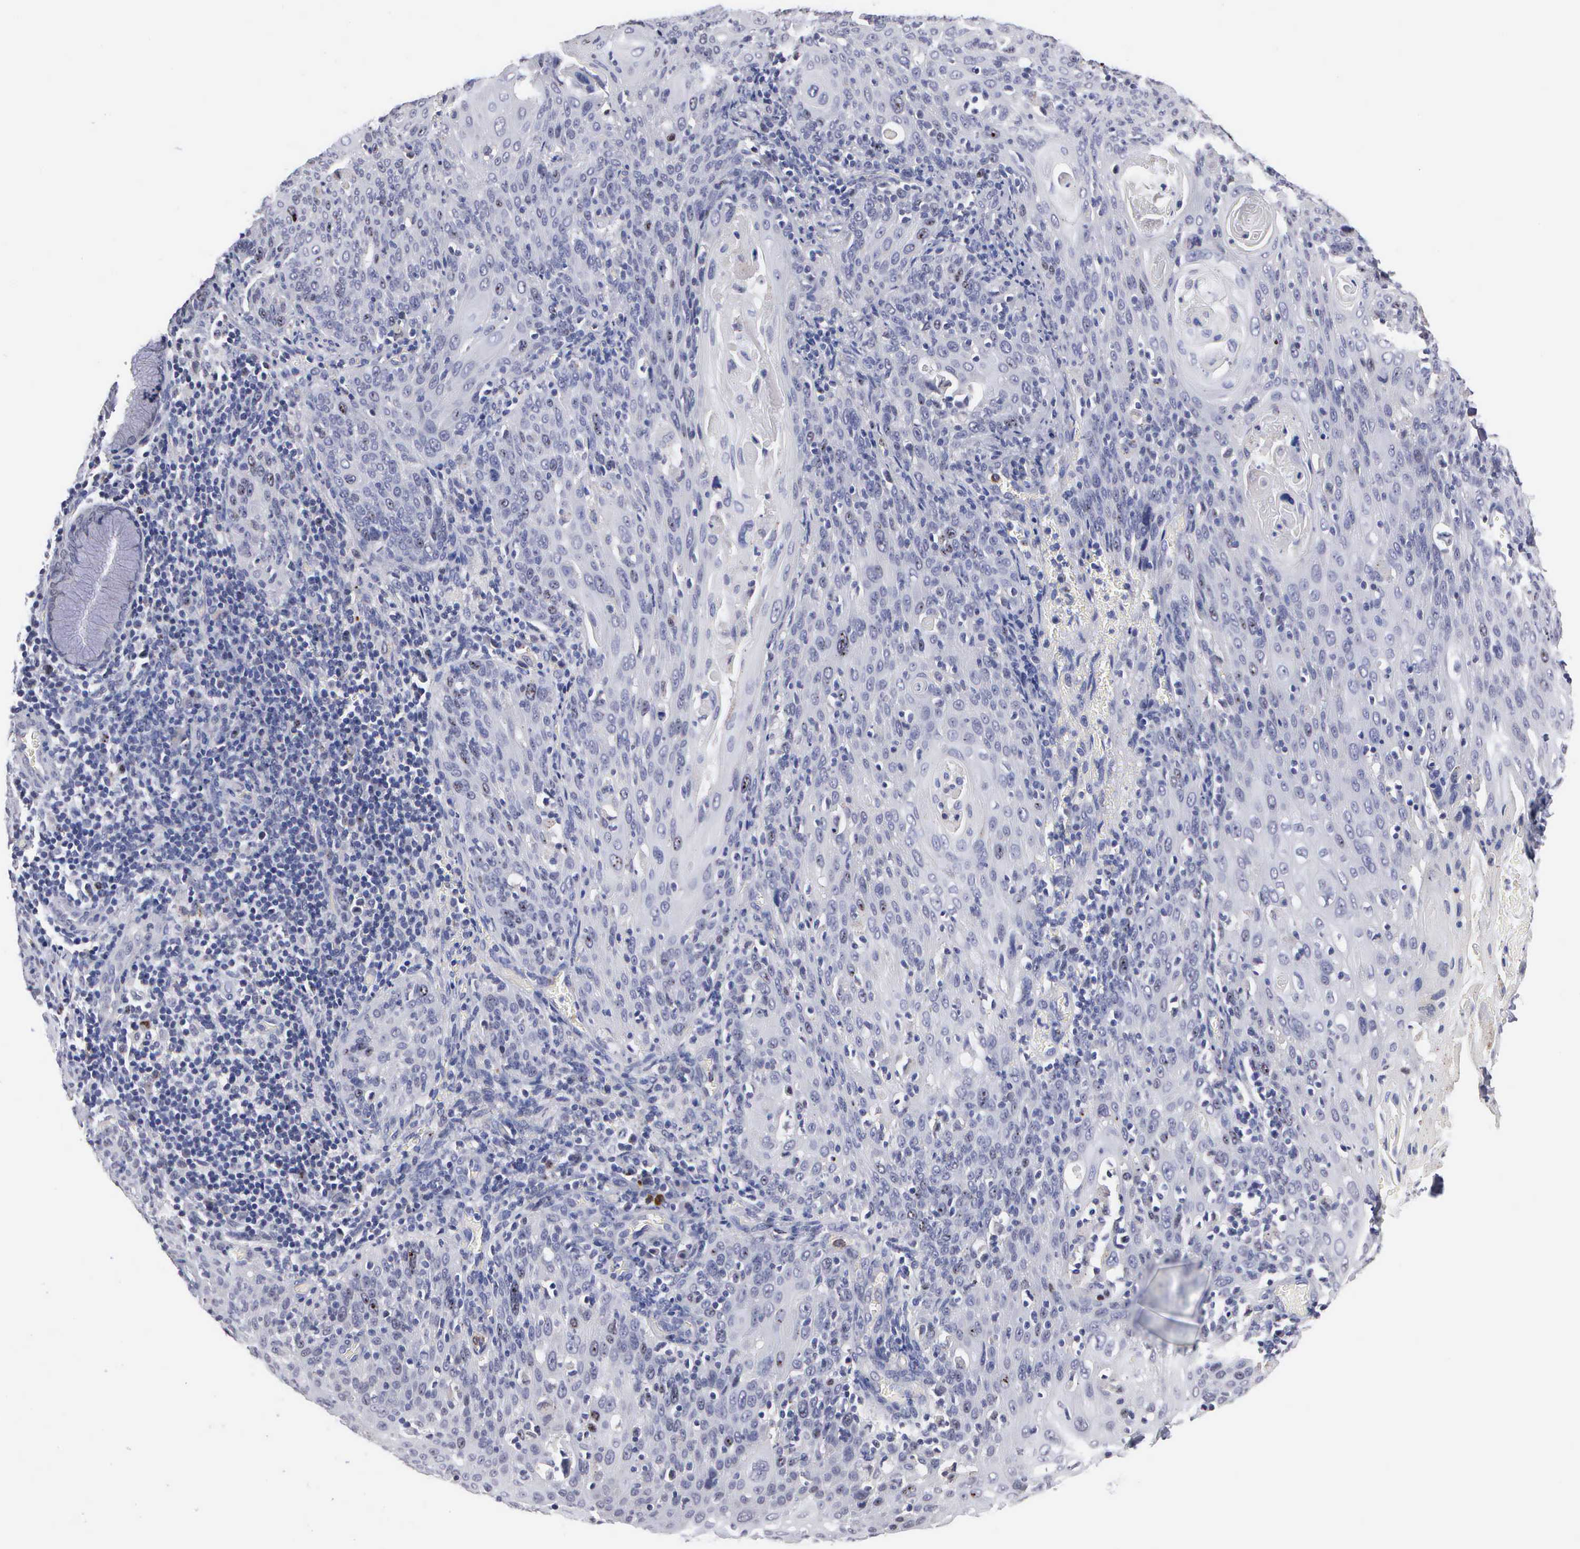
{"staining": {"intensity": "weak", "quantity": "<25%", "location": "nuclear"}, "tissue": "cervical cancer", "cell_type": "Tumor cells", "image_type": "cancer", "snomed": [{"axis": "morphology", "description": "Squamous cell carcinoma, NOS"}, {"axis": "topography", "description": "Cervix"}], "caption": "A high-resolution micrograph shows immunohistochemistry (IHC) staining of squamous cell carcinoma (cervical), which shows no significant positivity in tumor cells.", "gene": "KDM6A", "patient": {"sex": "female", "age": 54}}